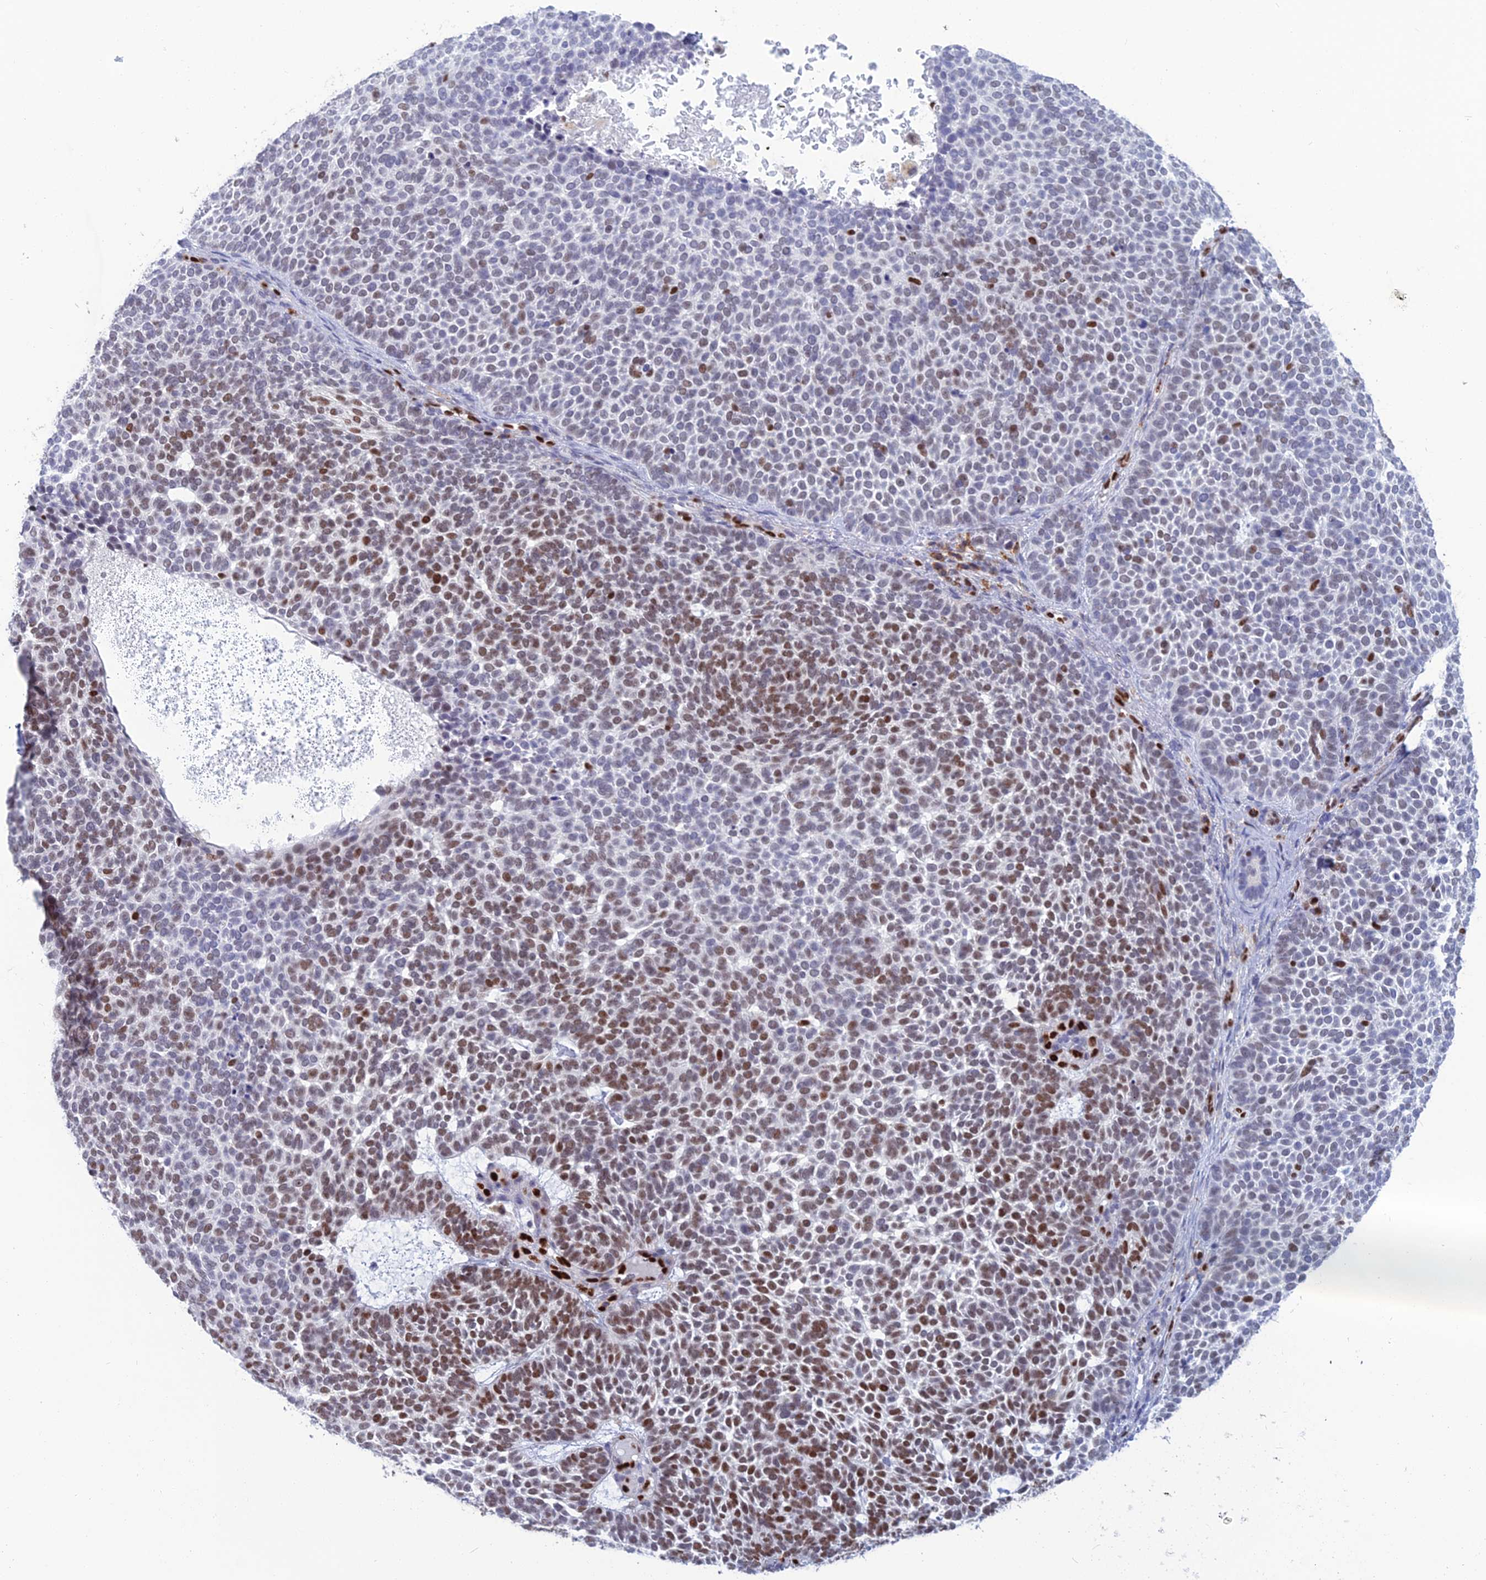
{"staining": {"intensity": "strong", "quantity": "25%-75%", "location": "nuclear"}, "tissue": "skin cancer", "cell_type": "Tumor cells", "image_type": "cancer", "snomed": [{"axis": "morphology", "description": "Basal cell carcinoma"}, {"axis": "topography", "description": "Skin"}], "caption": "High-magnification brightfield microscopy of skin cancer (basal cell carcinoma) stained with DAB (3,3'-diaminobenzidine) (brown) and counterstained with hematoxylin (blue). tumor cells exhibit strong nuclear positivity is identified in about25%-75% of cells. Nuclei are stained in blue.", "gene": "NOL4L", "patient": {"sex": "female", "age": 77}}